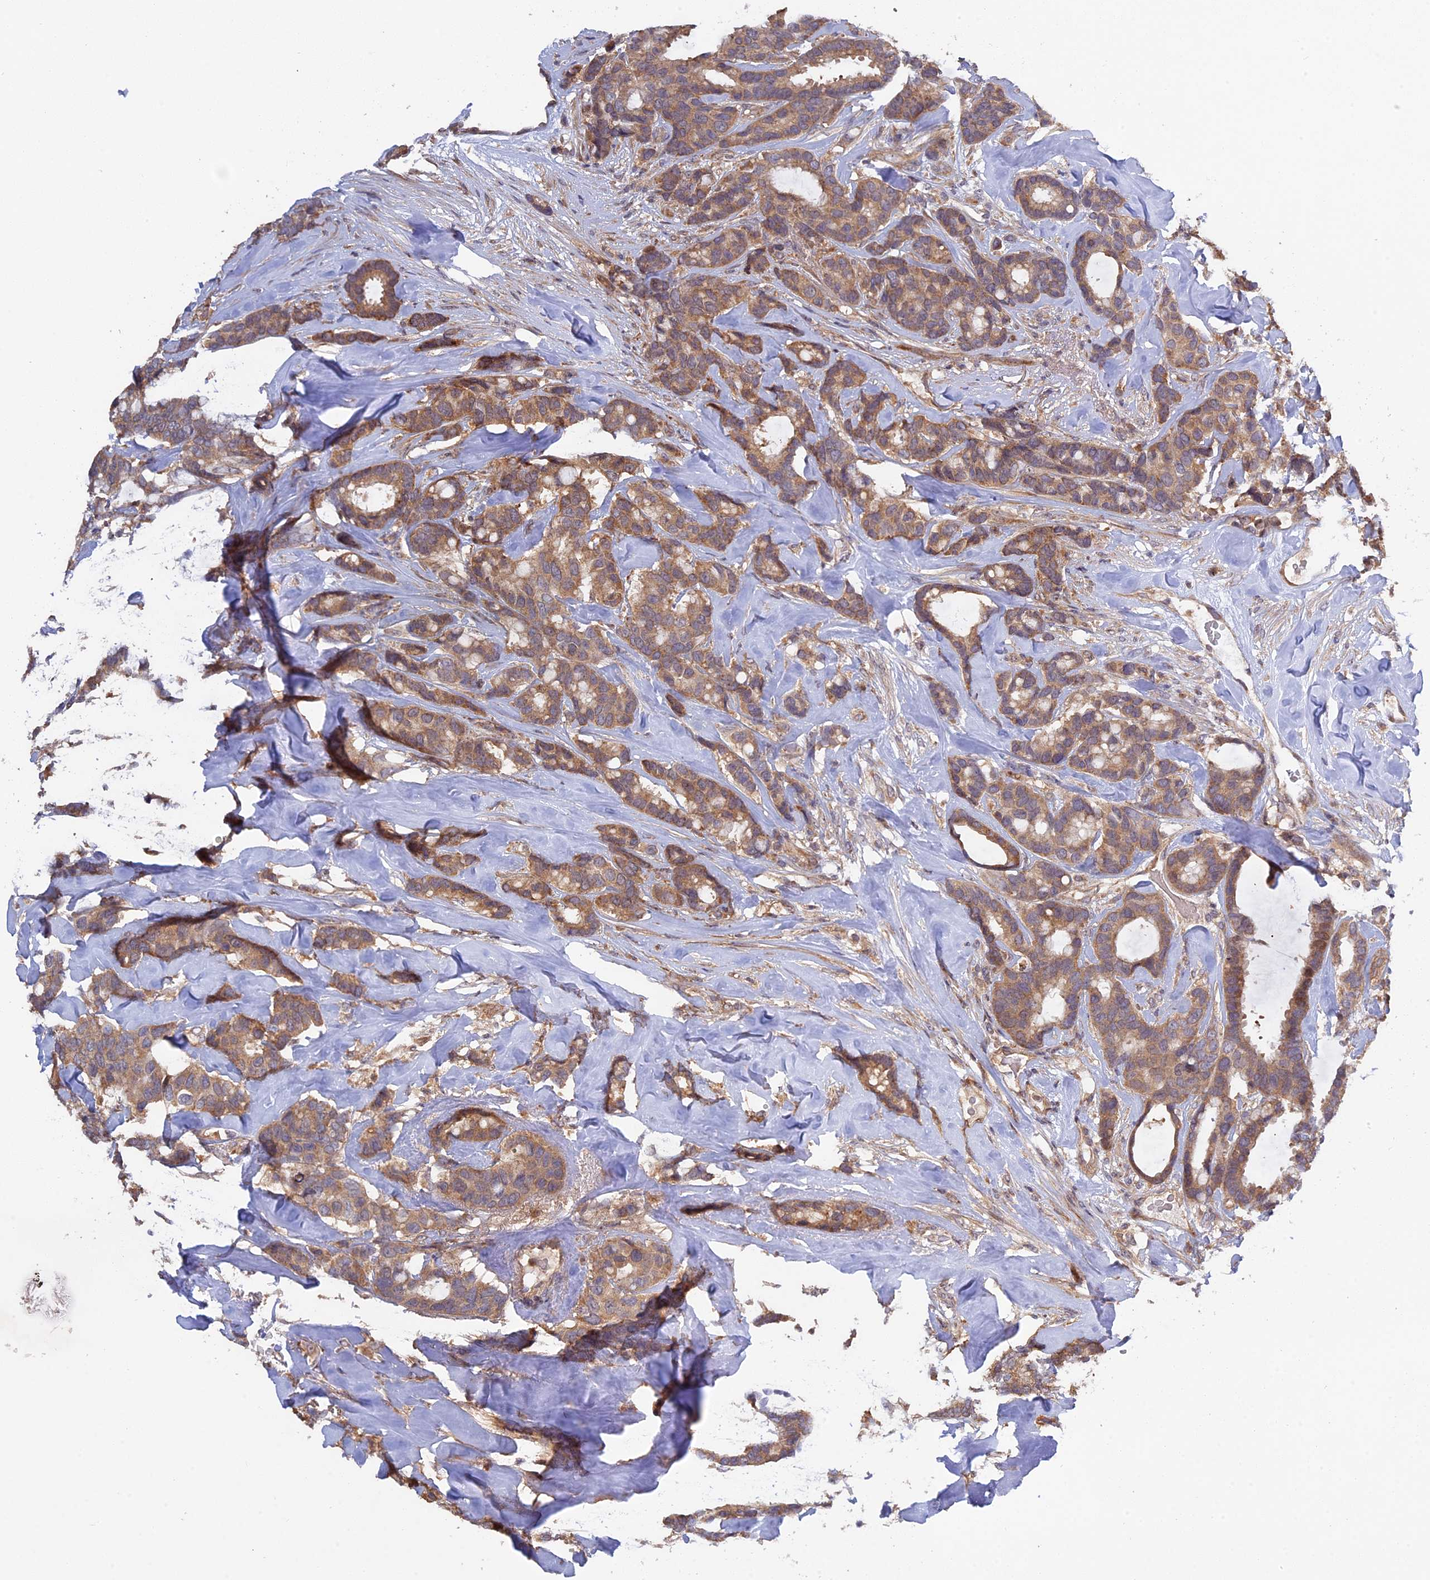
{"staining": {"intensity": "moderate", "quantity": ">75%", "location": "cytoplasmic/membranous"}, "tissue": "breast cancer", "cell_type": "Tumor cells", "image_type": "cancer", "snomed": [{"axis": "morphology", "description": "Duct carcinoma"}, {"axis": "topography", "description": "Breast"}], "caption": "Immunohistochemistry photomicrograph of neoplastic tissue: human breast infiltrating ductal carcinoma stained using IHC reveals medium levels of moderate protein expression localized specifically in the cytoplasmic/membranous of tumor cells, appearing as a cytoplasmic/membranous brown color.", "gene": "FERMT1", "patient": {"sex": "female", "age": 87}}